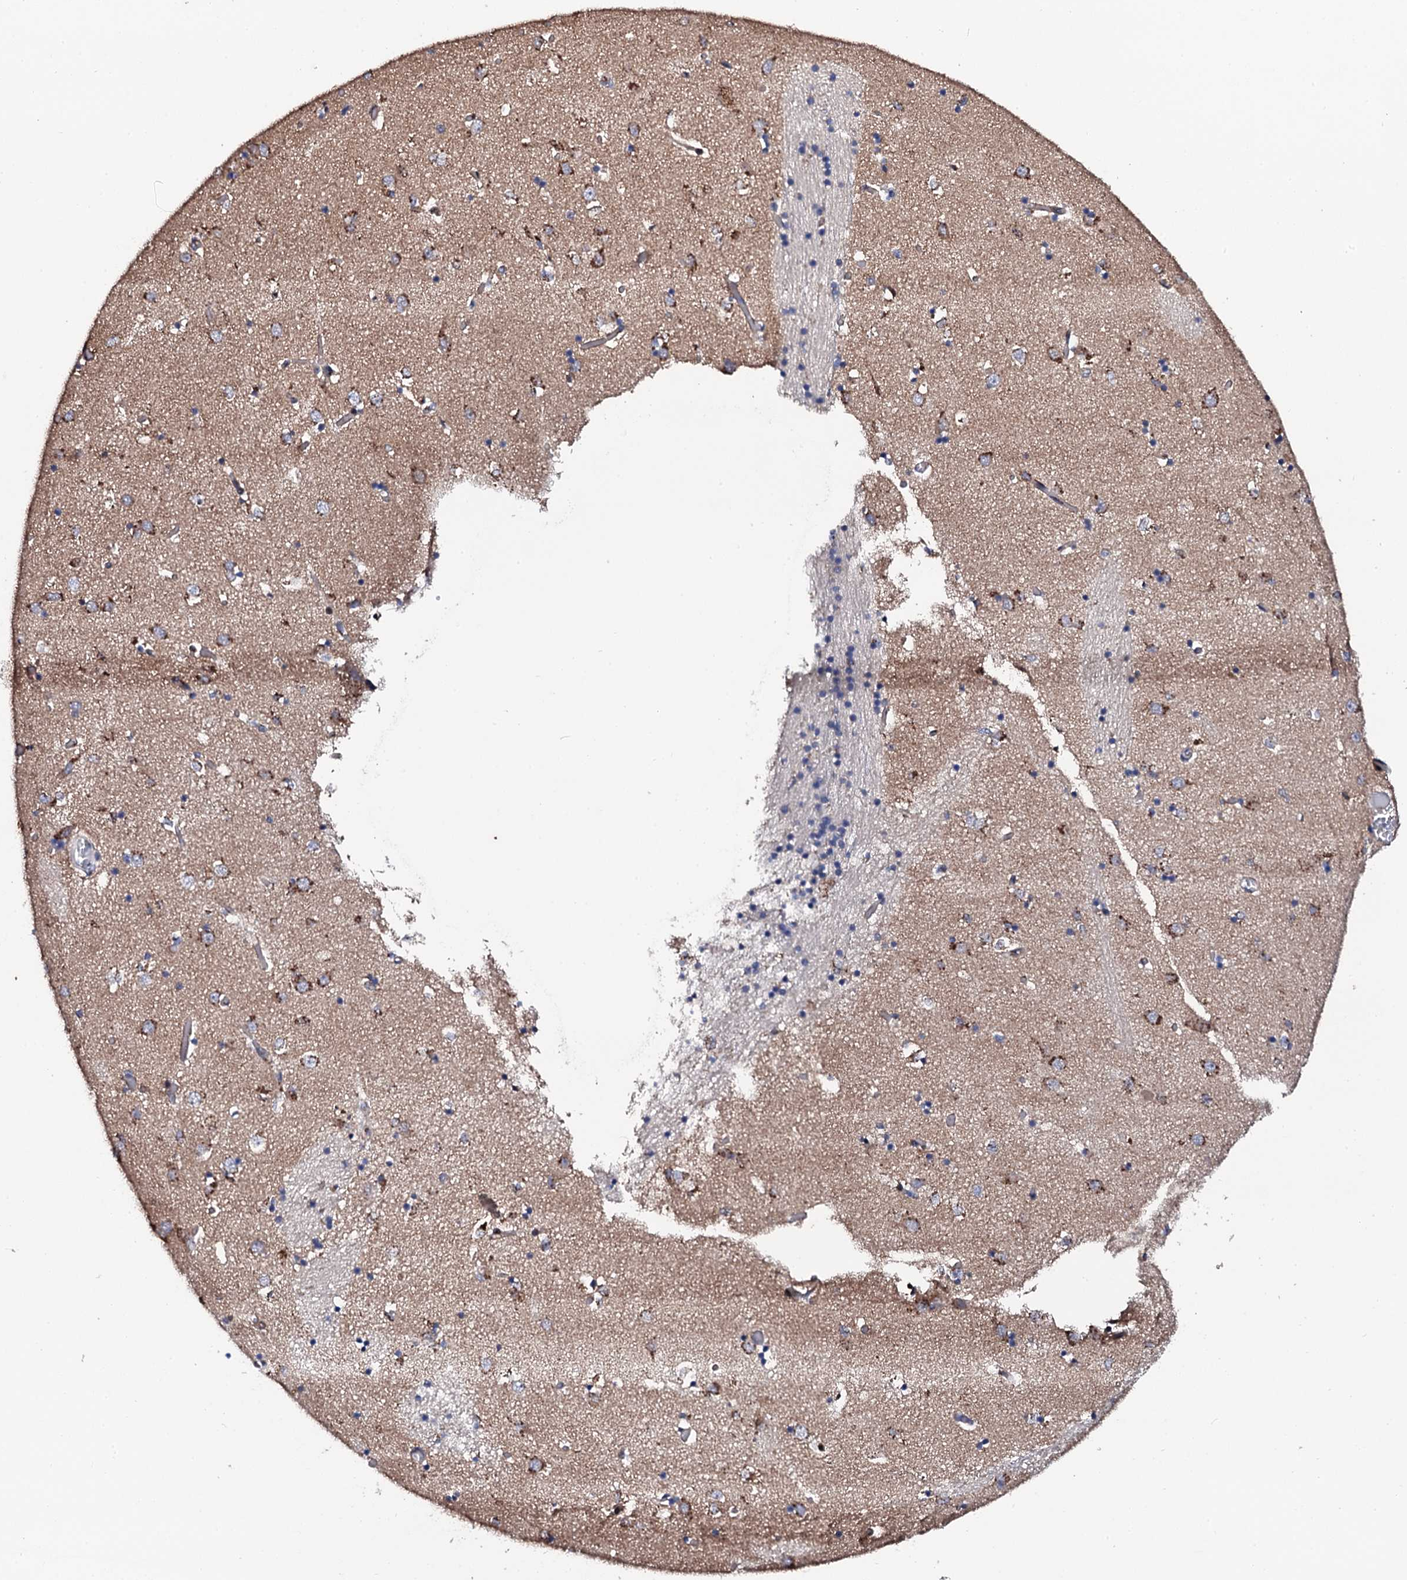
{"staining": {"intensity": "moderate", "quantity": "<25%", "location": "cytoplasmic/membranous"}, "tissue": "caudate", "cell_type": "Glial cells", "image_type": "normal", "snomed": [{"axis": "morphology", "description": "Normal tissue, NOS"}, {"axis": "topography", "description": "Lateral ventricle wall"}], "caption": "The histopathology image shows a brown stain indicating the presence of a protein in the cytoplasmic/membranous of glial cells in caudate. Nuclei are stained in blue.", "gene": "PLET1", "patient": {"sex": "male", "age": 70}}